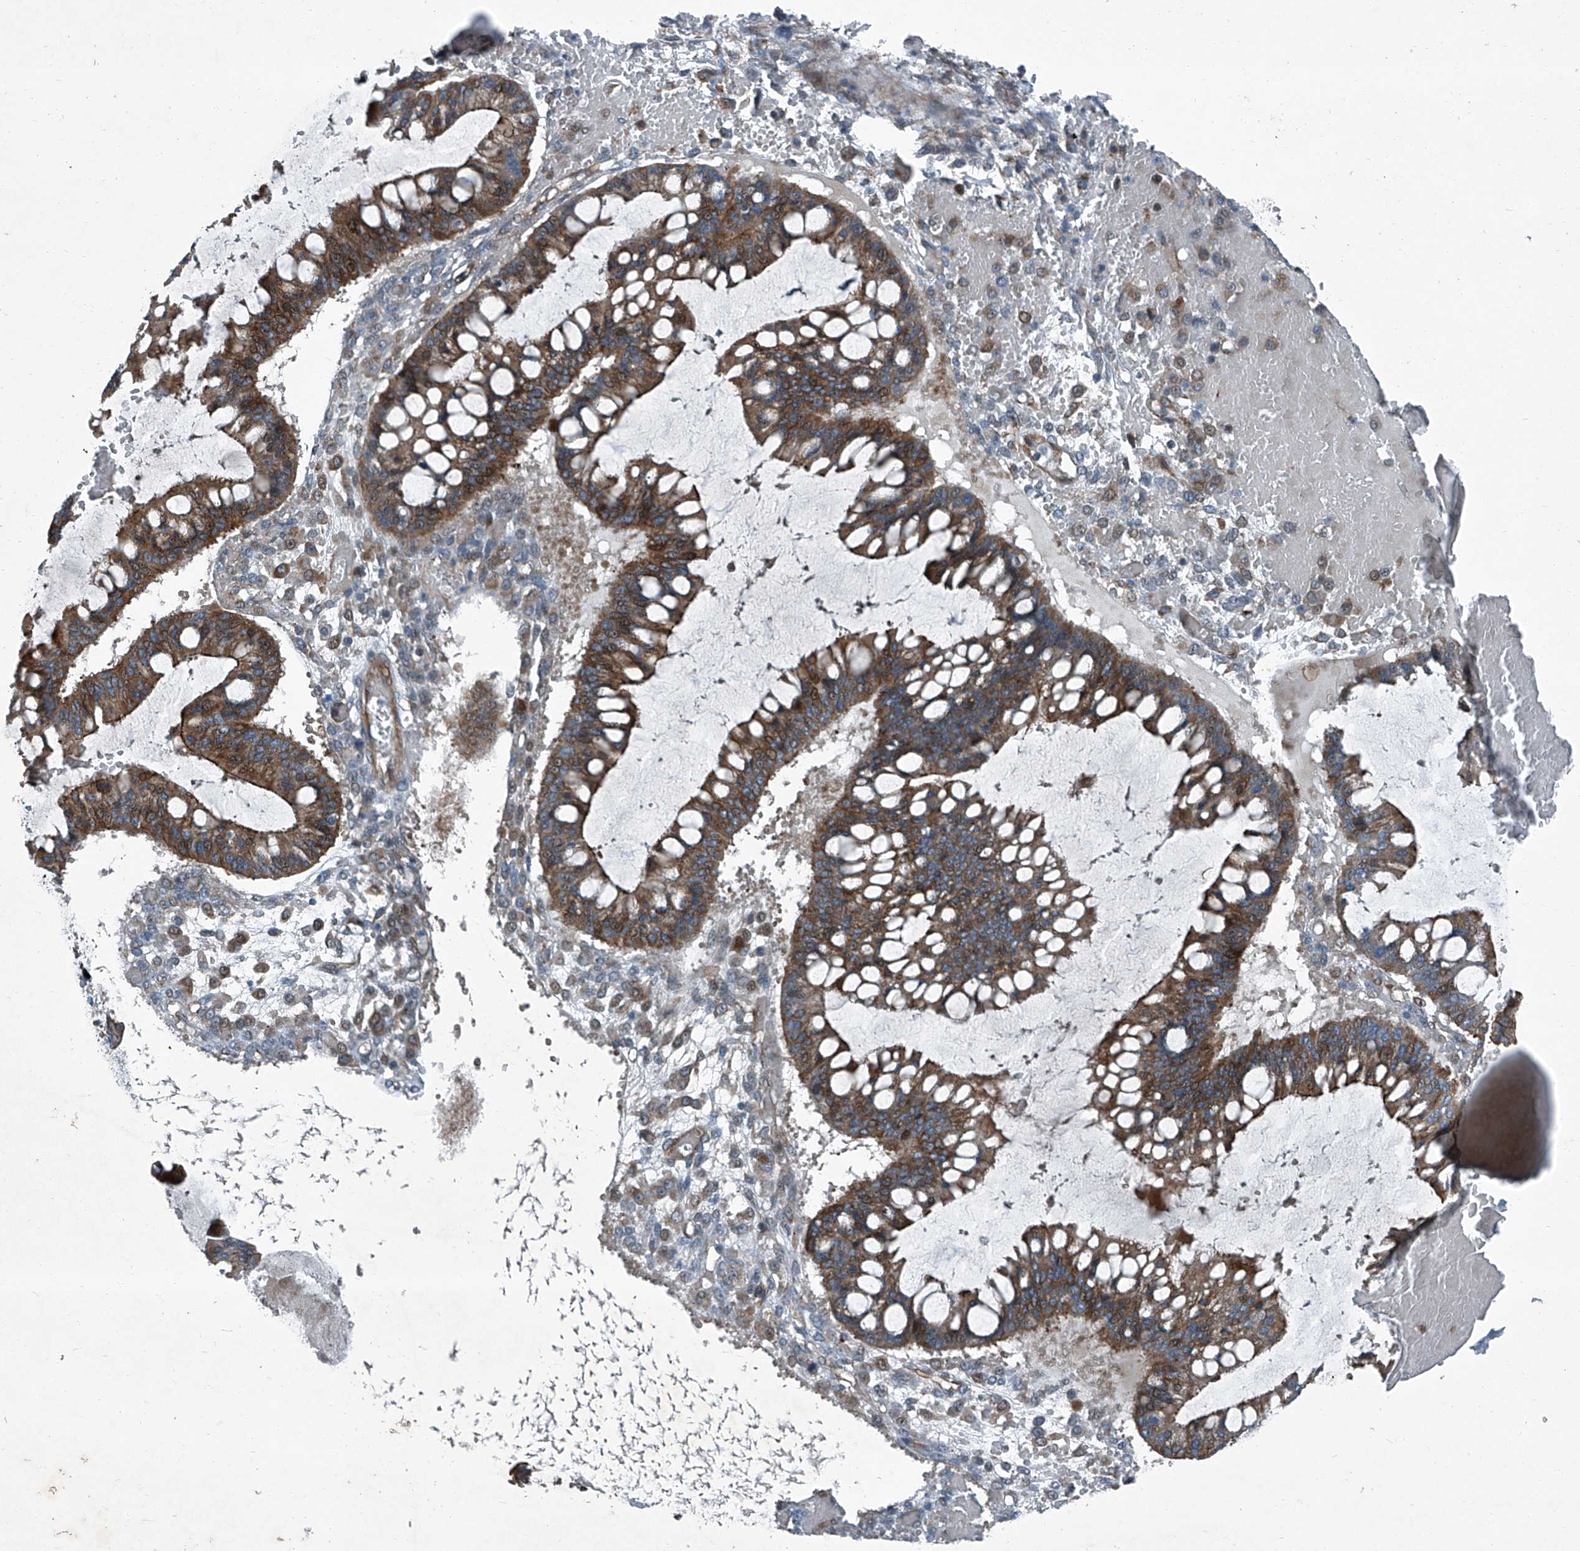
{"staining": {"intensity": "strong", "quantity": ">75%", "location": "cytoplasmic/membranous"}, "tissue": "ovarian cancer", "cell_type": "Tumor cells", "image_type": "cancer", "snomed": [{"axis": "morphology", "description": "Cystadenocarcinoma, mucinous, NOS"}, {"axis": "topography", "description": "Ovary"}], "caption": "Human mucinous cystadenocarcinoma (ovarian) stained with a protein marker exhibits strong staining in tumor cells.", "gene": "SENP2", "patient": {"sex": "female", "age": 73}}